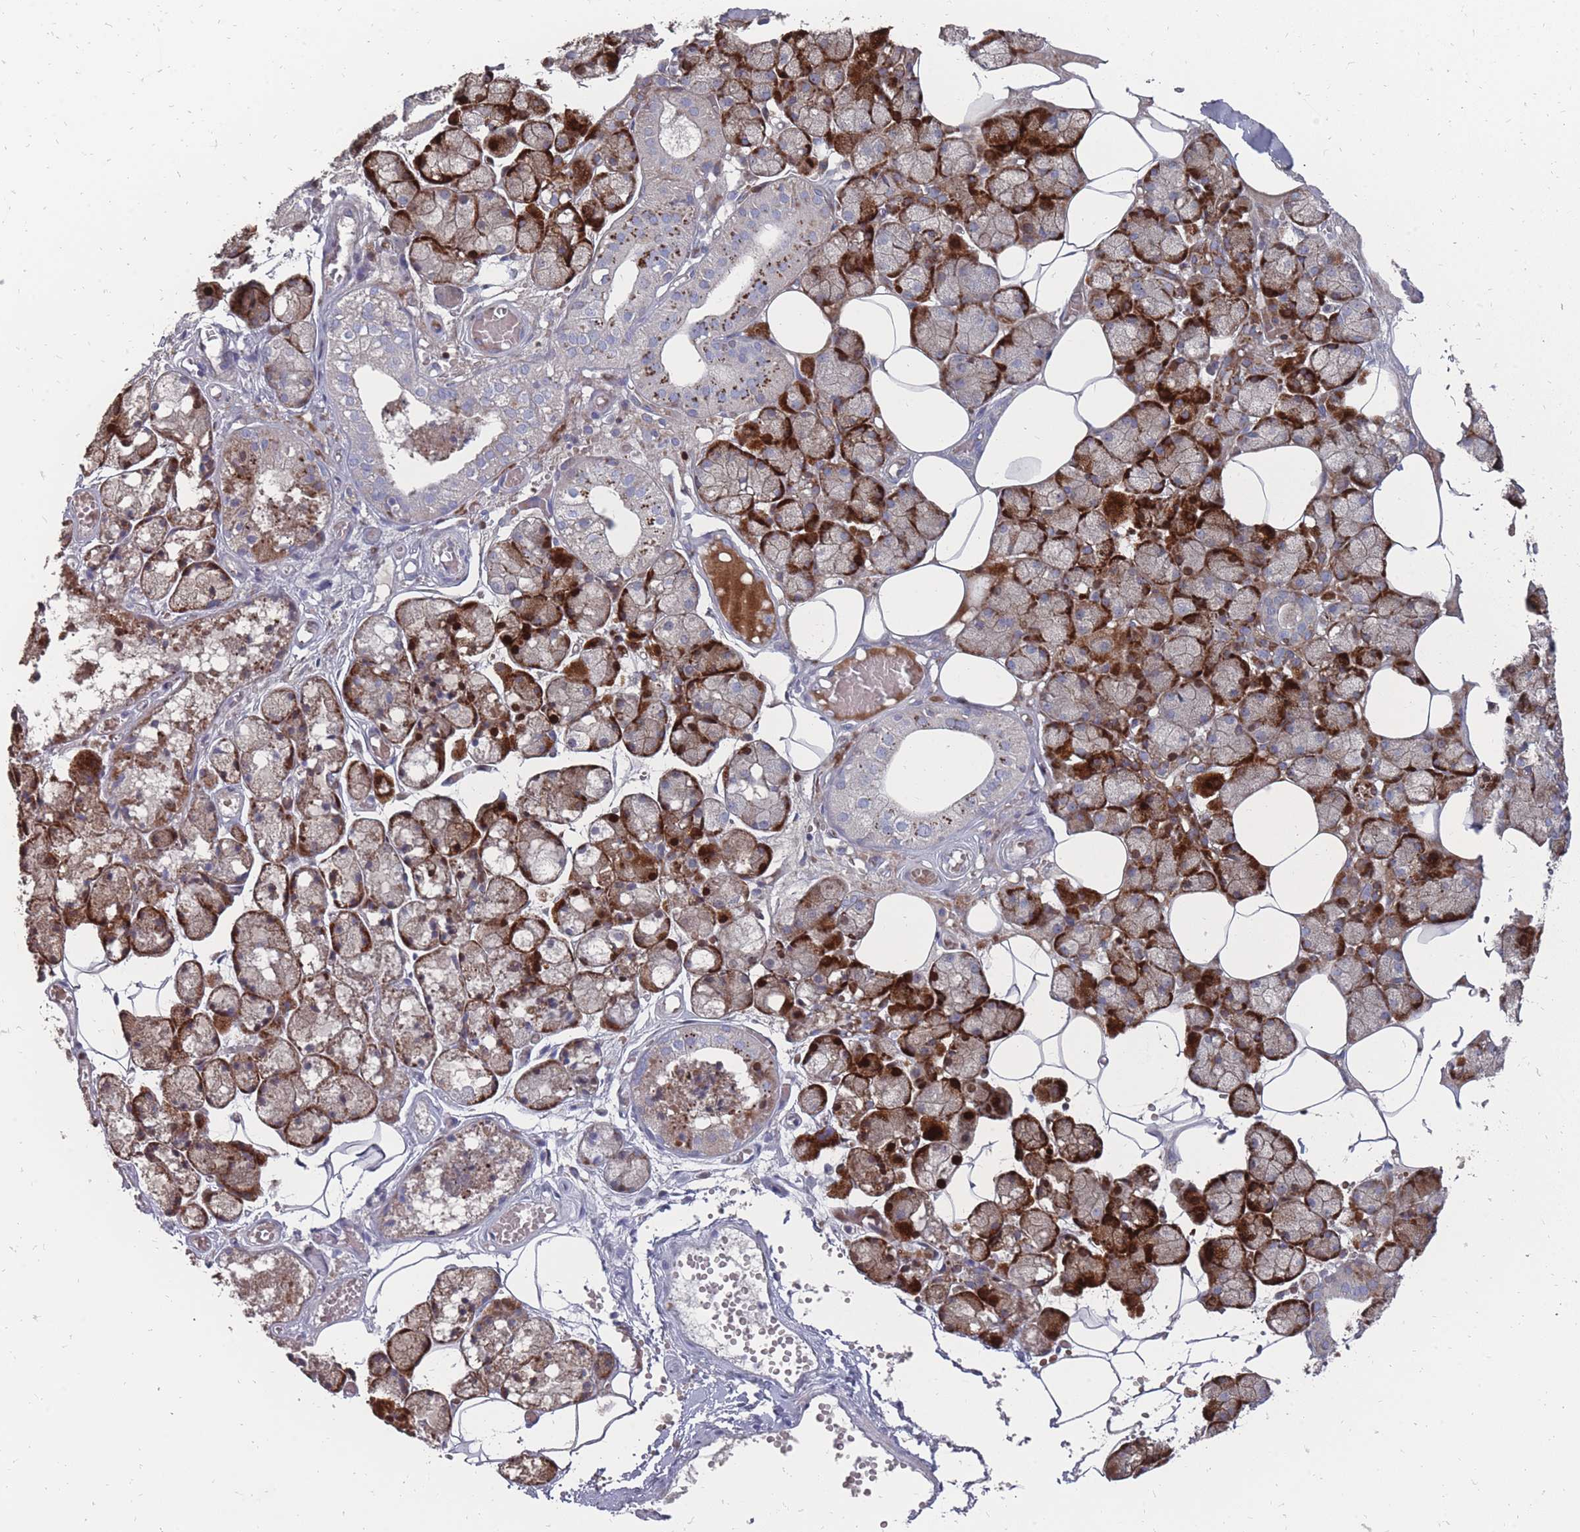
{"staining": {"intensity": "strong", "quantity": "25%-75%", "location": "cytoplasmic/membranous"}, "tissue": "salivary gland", "cell_type": "Glandular cells", "image_type": "normal", "snomed": [{"axis": "morphology", "description": "Normal tissue, NOS"}, {"axis": "topography", "description": "Salivary gland"}], "caption": "Brown immunohistochemical staining in unremarkable salivary gland reveals strong cytoplasmic/membranous expression in approximately 25%-75% of glandular cells.", "gene": "OTULINL", "patient": {"sex": "male", "age": 62}}